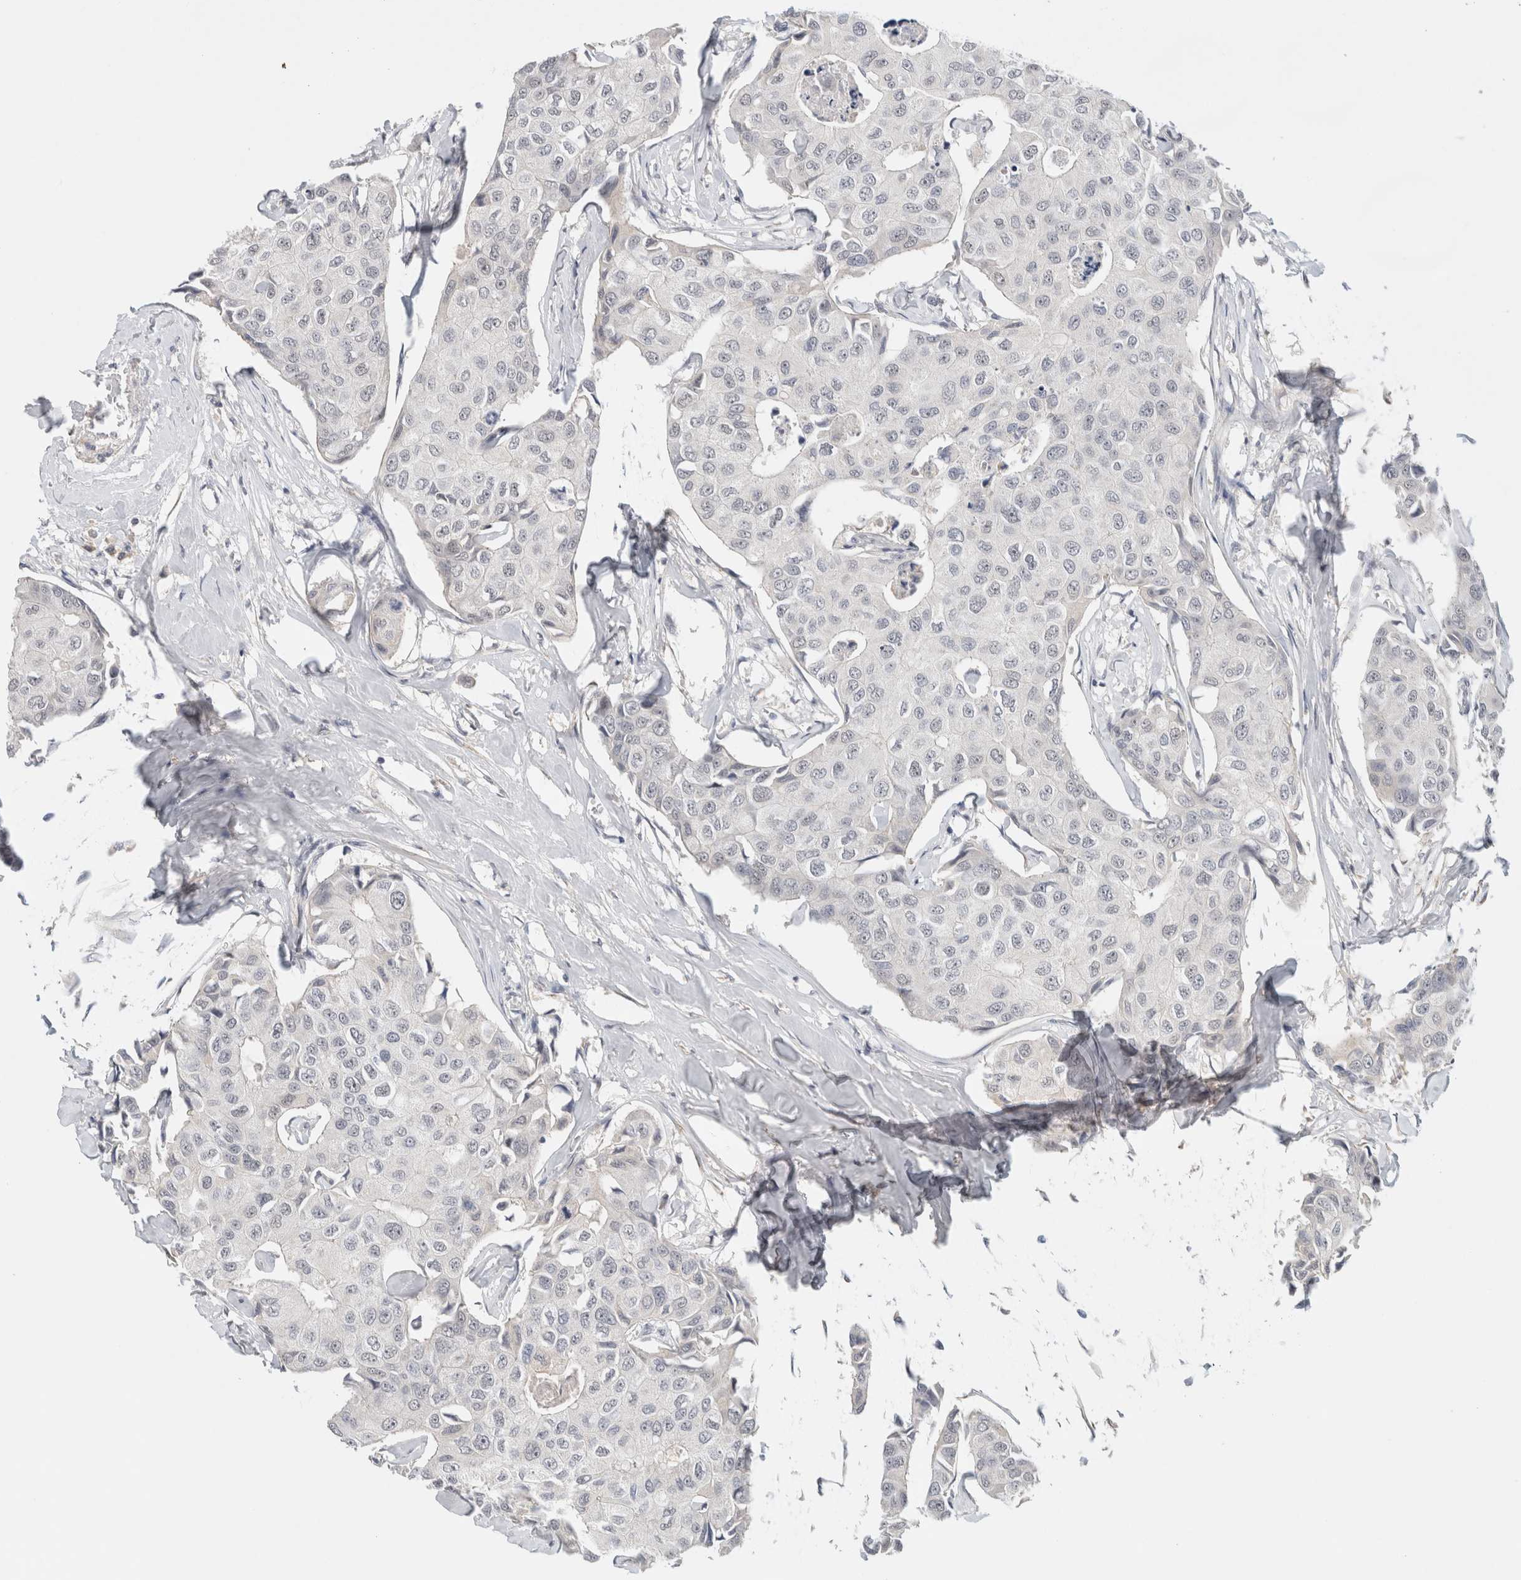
{"staining": {"intensity": "negative", "quantity": "none", "location": "none"}, "tissue": "breast cancer", "cell_type": "Tumor cells", "image_type": "cancer", "snomed": [{"axis": "morphology", "description": "Duct carcinoma"}, {"axis": "topography", "description": "Breast"}], "caption": "High magnification brightfield microscopy of invasive ductal carcinoma (breast) stained with DAB (brown) and counterstained with hematoxylin (blue): tumor cells show no significant positivity. The staining was performed using DAB (3,3'-diaminobenzidine) to visualize the protein expression in brown, while the nuclei were stained in blue with hematoxylin (Magnification: 20x).", "gene": "HCN3", "patient": {"sex": "female", "age": 80}}